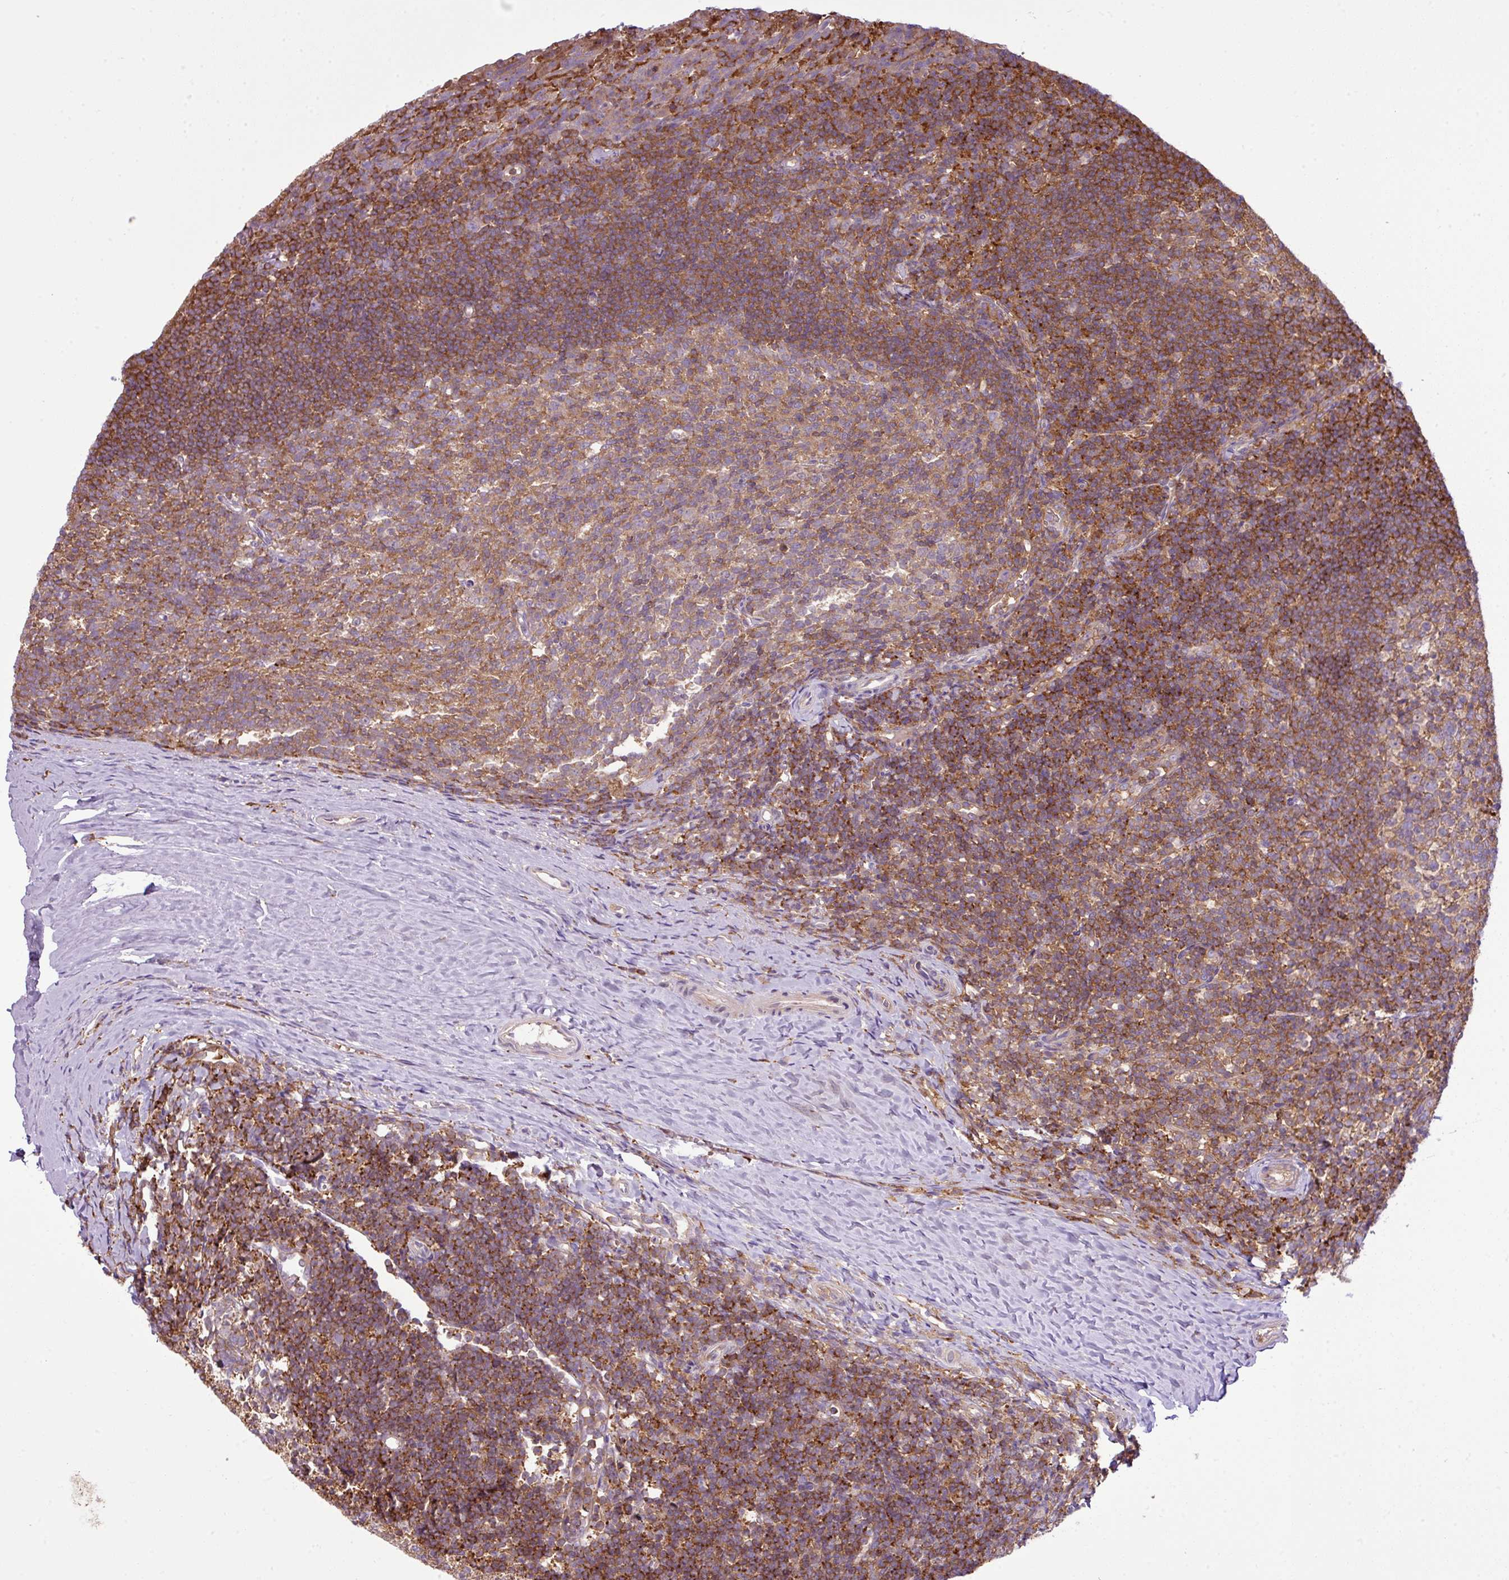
{"staining": {"intensity": "moderate", "quantity": ">75%", "location": "cytoplasmic/membranous"}, "tissue": "tonsil", "cell_type": "Germinal center cells", "image_type": "normal", "snomed": [{"axis": "morphology", "description": "Normal tissue, NOS"}, {"axis": "topography", "description": "Tonsil"}], "caption": "Unremarkable tonsil was stained to show a protein in brown. There is medium levels of moderate cytoplasmic/membranous expression in about >75% of germinal center cells.", "gene": "PGAP6", "patient": {"sex": "female", "age": 10}}